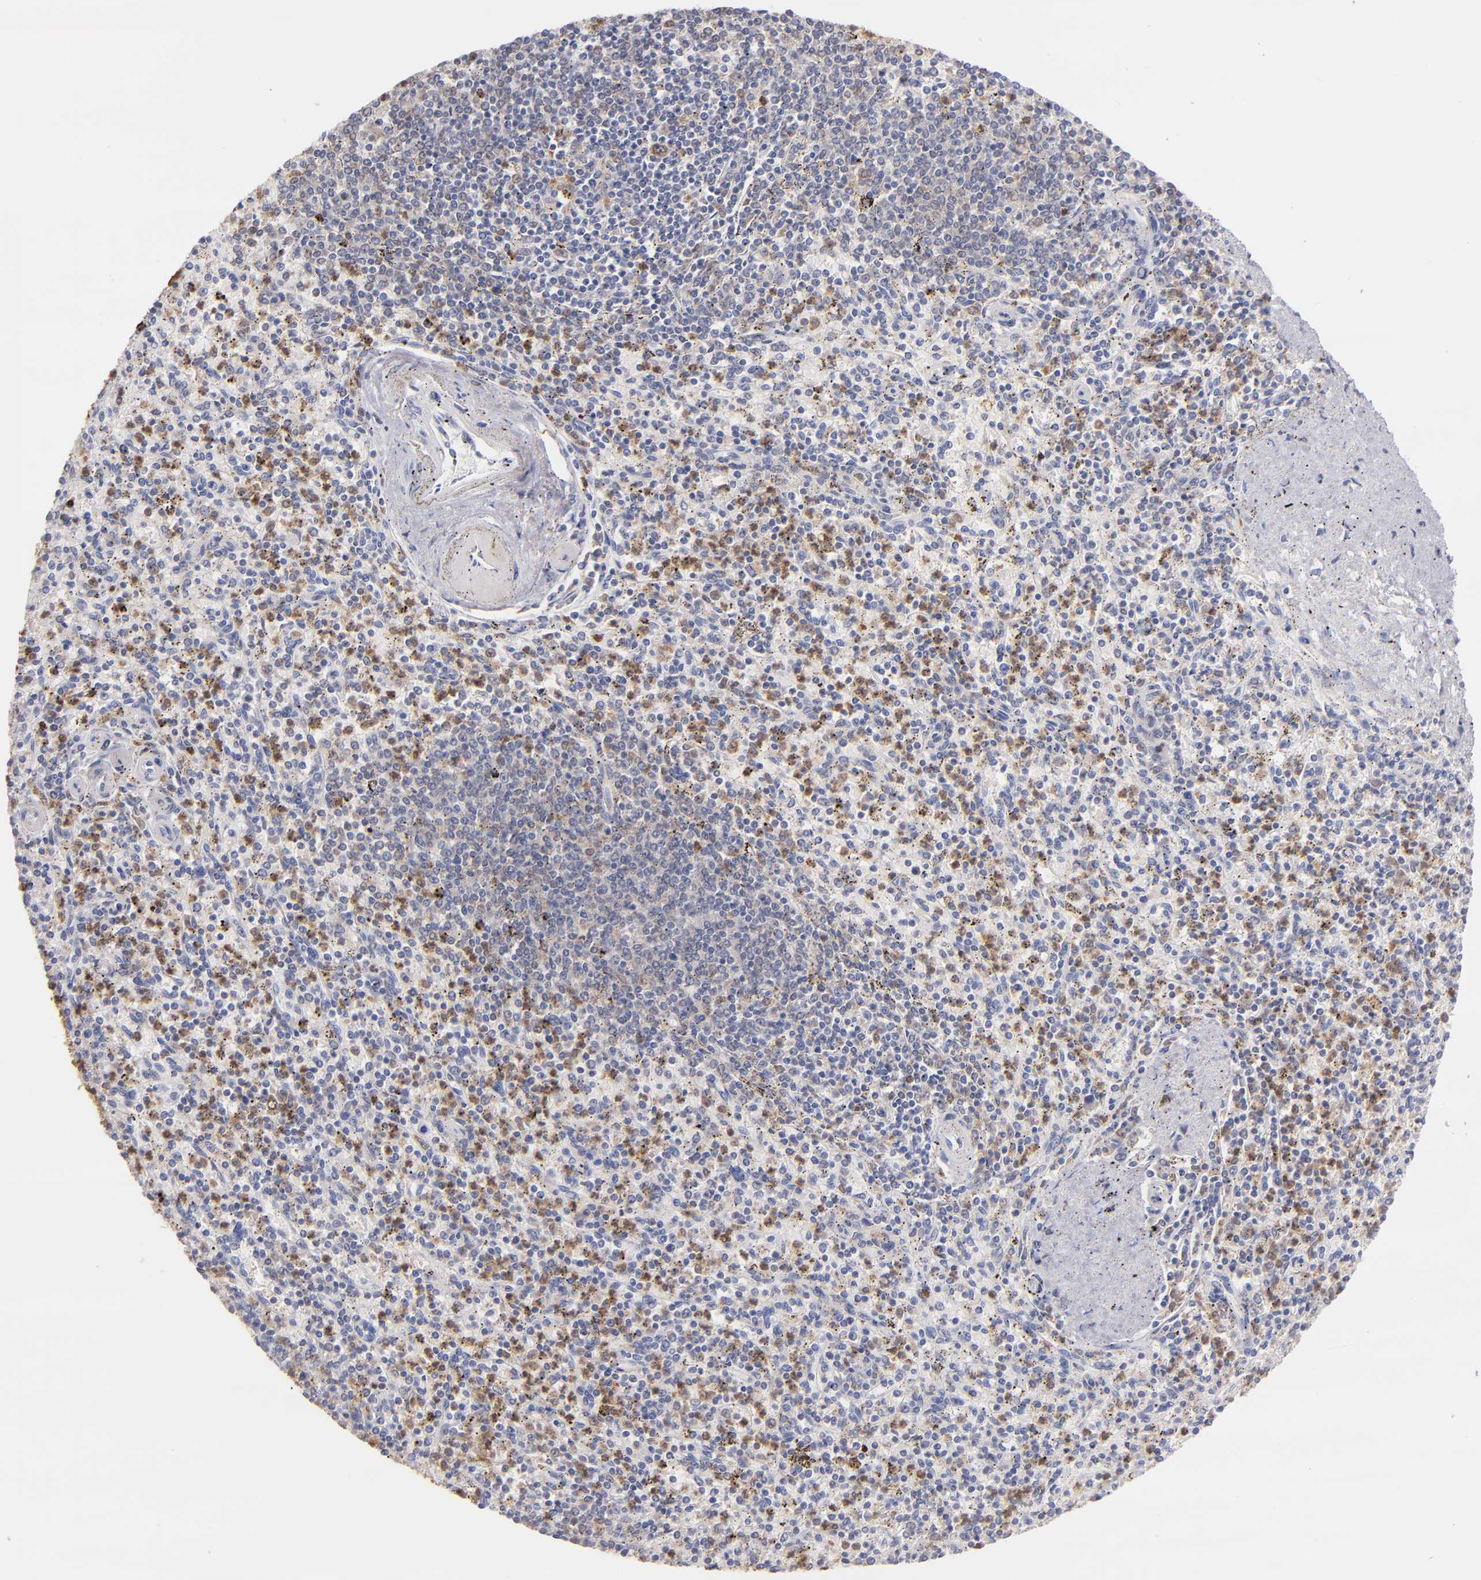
{"staining": {"intensity": "weak", "quantity": "25%-75%", "location": "cytoplasmic/membranous"}, "tissue": "spleen", "cell_type": "Cells in red pulp", "image_type": "normal", "snomed": [{"axis": "morphology", "description": "Normal tissue, NOS"}, {"axis": "topography", "description": "Spleen"}], "caption": "This photomicrograph exhibits immunohistochemistry (IHC) staining of unremarkable spleen, with low weak cytoplasmic/membranous positivity in approximately 25%-75% of cells in red pulp.", "gene": "PRKCD", "patient": {"sex": "male", "age": 72}}